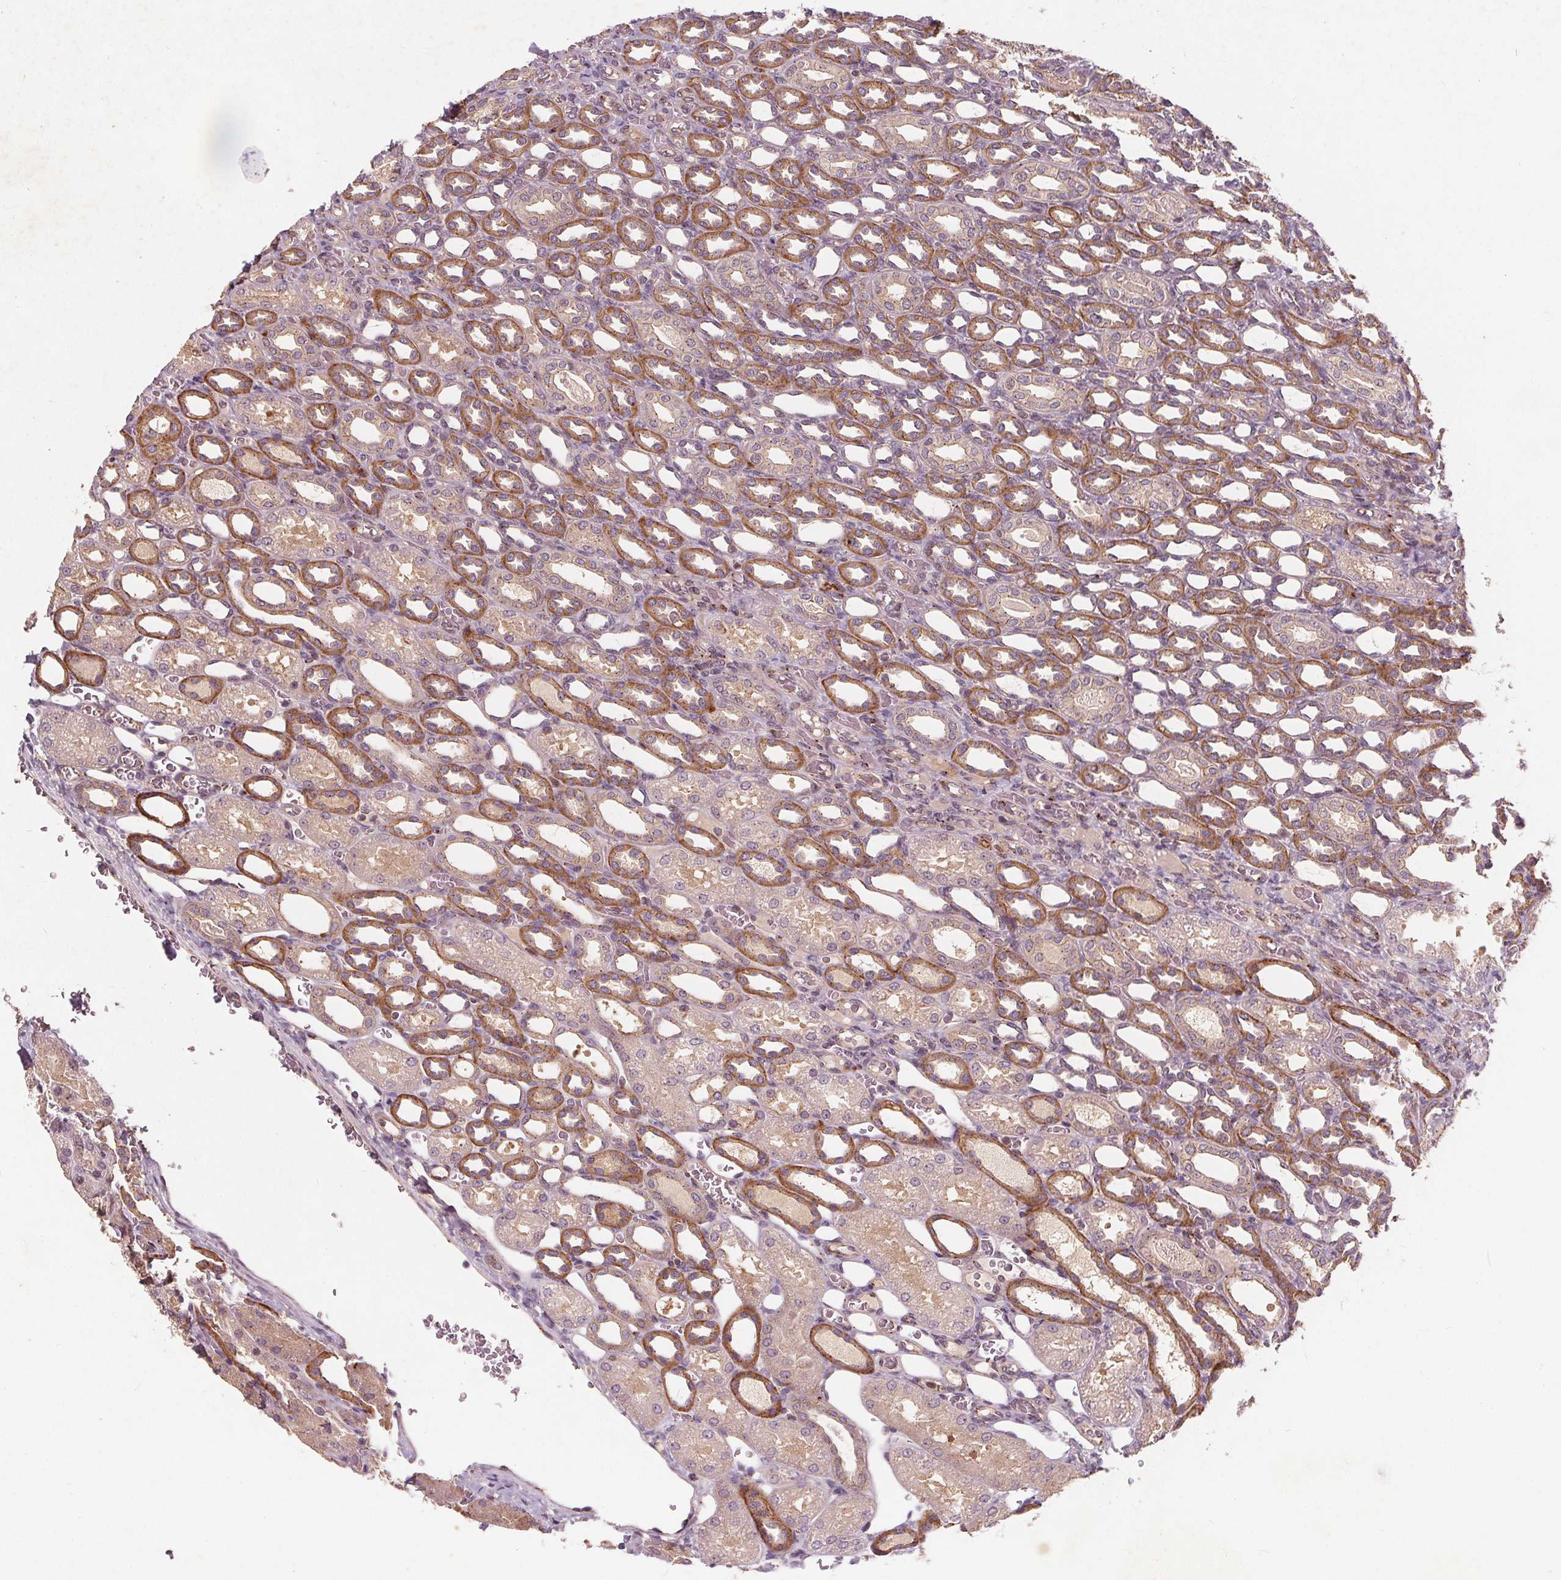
{"staining": {"intensity": "weak", "quantity": "25%-75%", "location": "cytoplasmic/membranous"}, "tissue": "kidney", "cell_type": "Cells in glomeruli", "image_type": "normal", "snomed": [{"axis": "morphology", "description": "Normal tissue, NOS"}, {"axis": "topography", "description": "Kidney"}], "caption": "Immunohistochemistry image of unremarkable kidney: human kidney stained using IHC displays low levels of weak protein expression localized specifically in the cytoplasmic/membranous of cells in glomeruli, appearing as a cytoplasmic/membranous brown color.", "gene": "CSNK1G2", "patient": {"sex": "male", "age": 2}}